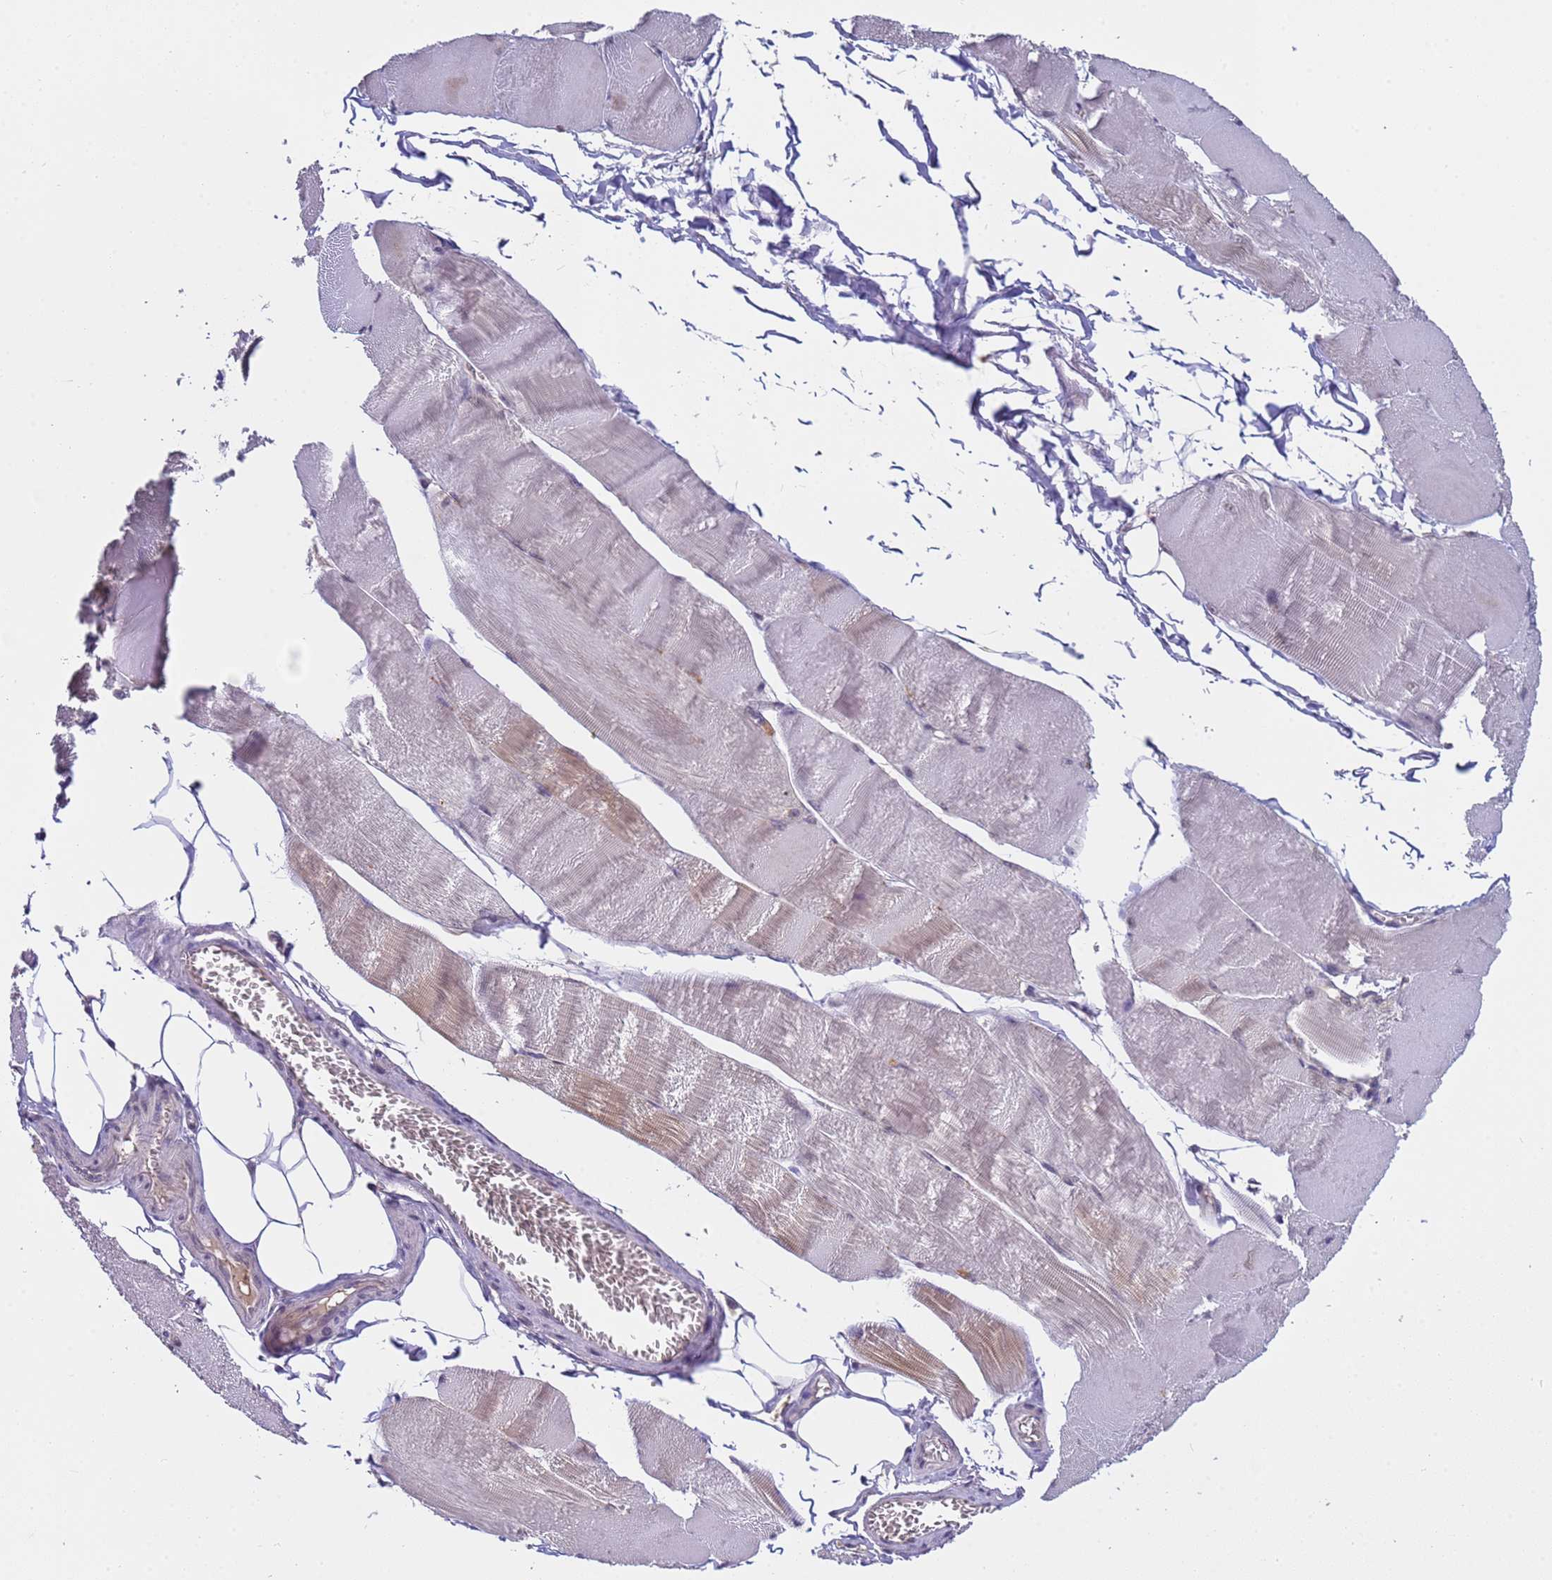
{"staining": {"intensity": "weak", "quantity": "25%-75%", "location": "cytoplasmic/membranous"}, "tissue": "skeletal muscle", "cell_type": "Myocytes", "image_type": "normal", "snomed": [{"axis": "morphology", "description": "Normal tissue, NOS"}, {"axis": "morphology", "description": "Basal cell carcinoma"}, {"axis": "topography", "description": "Skeletal muscle"}], "caption": "A low amount of weak cytoplasmic/membranous positivity is seen in approximately 25%-75% of myocytes in benign skeletal muscle. (DAB (3,3'-diaminobenzidine) = brown stain, brightfield microscopy at high magnification).", "gene": "ZNF248", "patient": {"sex": "female", "age": 64}}